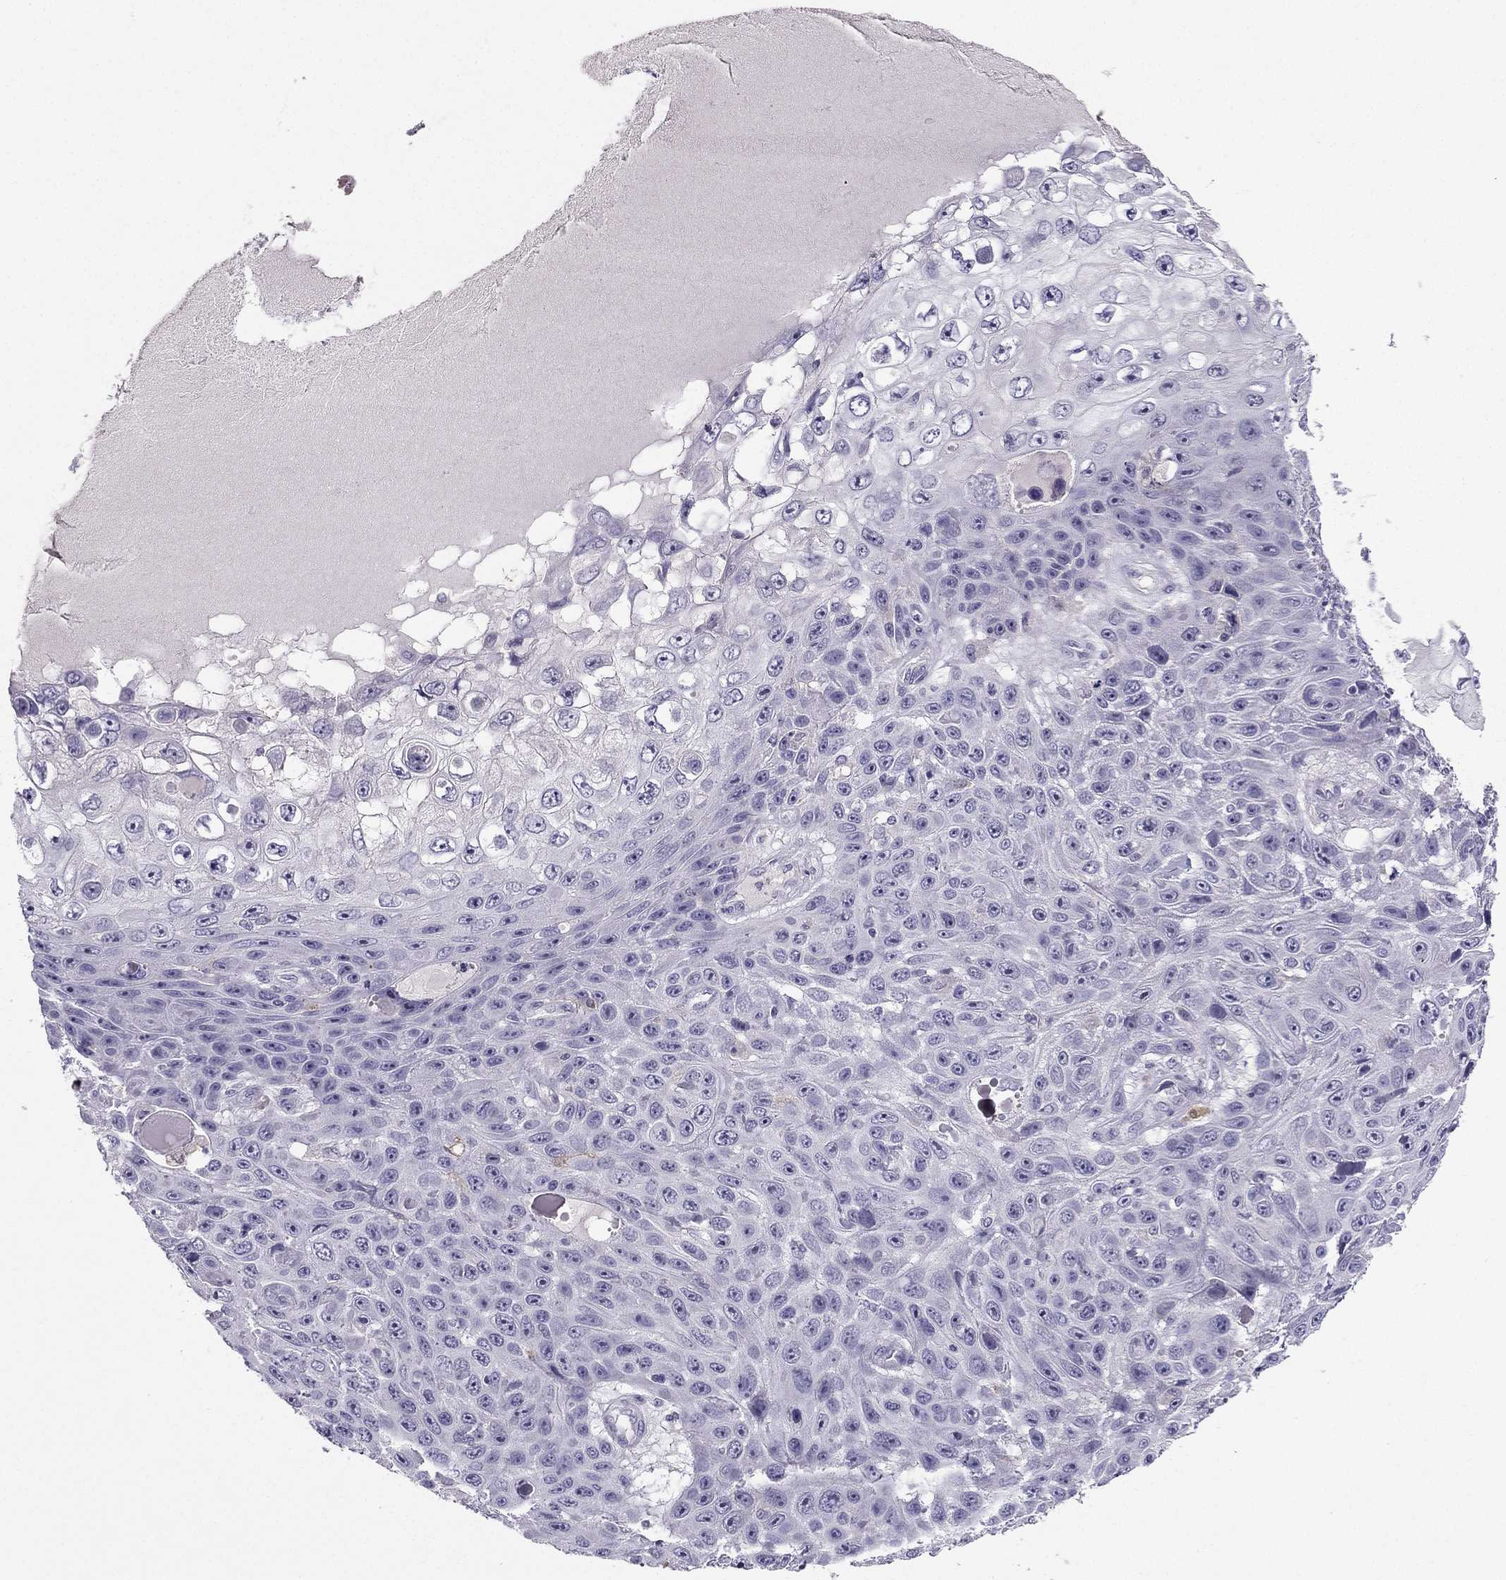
{"staining": {"intensity": "negative", "quantity": "none", "location": "none"}, "tissue": "skin cancer", "cell_type": "Tumor cells", "image_type": "cancer", "snomed": [{"axis": "morphology", "description": "Squamous cell carcinoma, NOS"}, {"axis": "topography", "description": "Skin"}], "caption": "Protein analysis of skin cancer demonstrates no significant expression in tumor cells.", "gene": "LMTK3", "patient": {"sex": "male", "age": 82}}